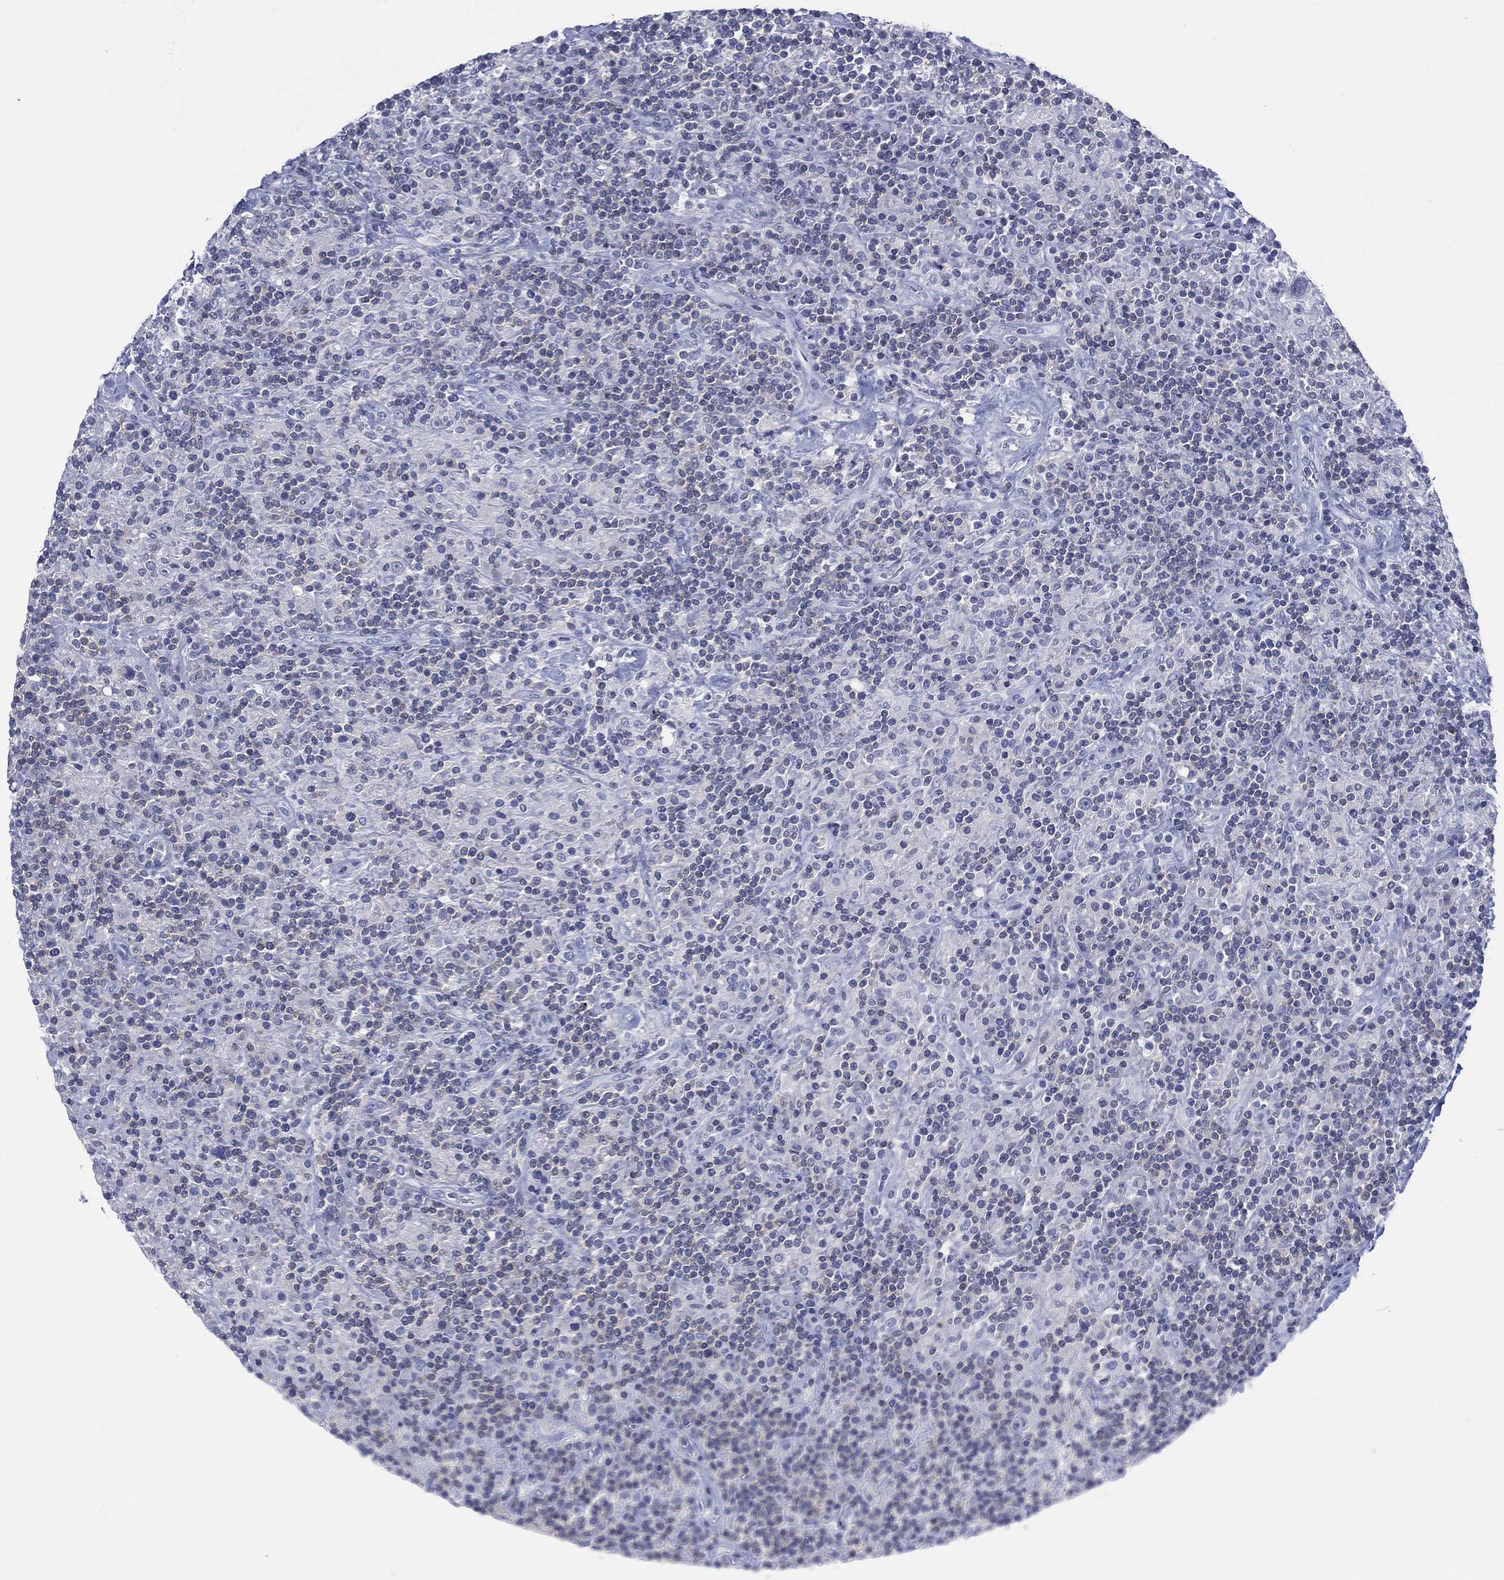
{"staining": {"intensity": "negative", "quantity": "none", "location": "none"}, "tissue": "lymphoma", "cell_type": "Tumor cells", "image_type": "cancer", "snomed": [{"axis": "morphology", "description": "Hodgkin's disease, NOS"}, {"axis": "topography", "description": "Lymph node"}], "caption": "IHC of Hodgkin's disease shows no expression in tumor cells.", "gene": "SEPTIN1", "patient": {"sex": "male", "age": 70}}